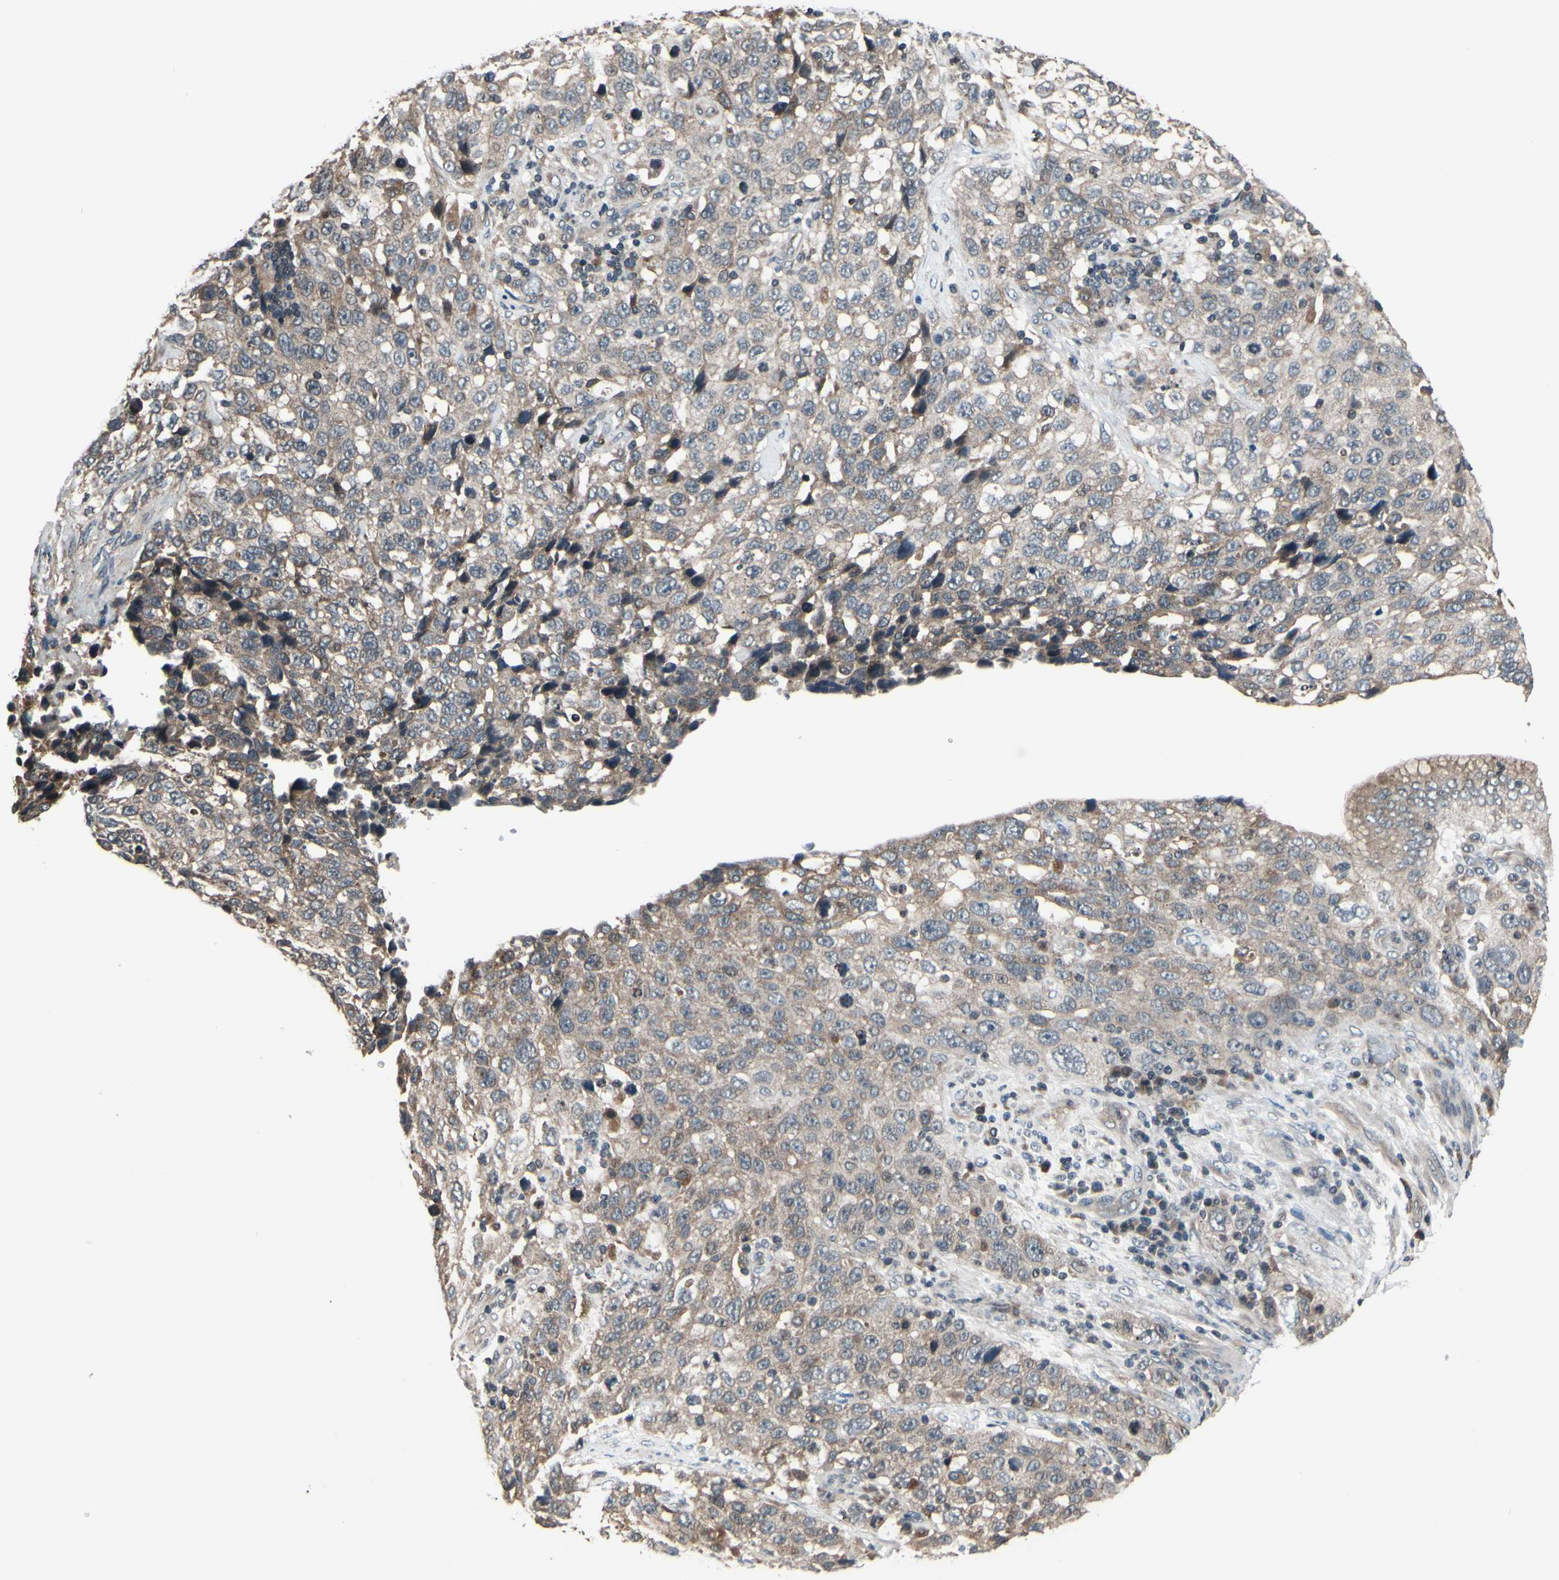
{"staining": {"intensity": "weak", "quantity": ">75%", "location": "cytoplasmic/membranous"}, "tissue": "stomach cancer", "cell_type": "Tumor cells", "image_type": "cancer", "snomed": [{"axis": "morphology", "description": "Normal tissue, NOS"}, {"axis": "morphology", "description": "Adenocarcinoma, NOS"}, {"axis": "topography", "description": "Stomach"}], "caption": "Protein staining of stomach cancer tissue demonstrates weak cytoplasmic/membranous expression in about >75% of tumor cells. Immunohistochemistry (ihc) stains the protein in brown and the nuclei are stained blue.", "gene": "MBTPS2", "patient": {"sex": "male", "age": 48}}